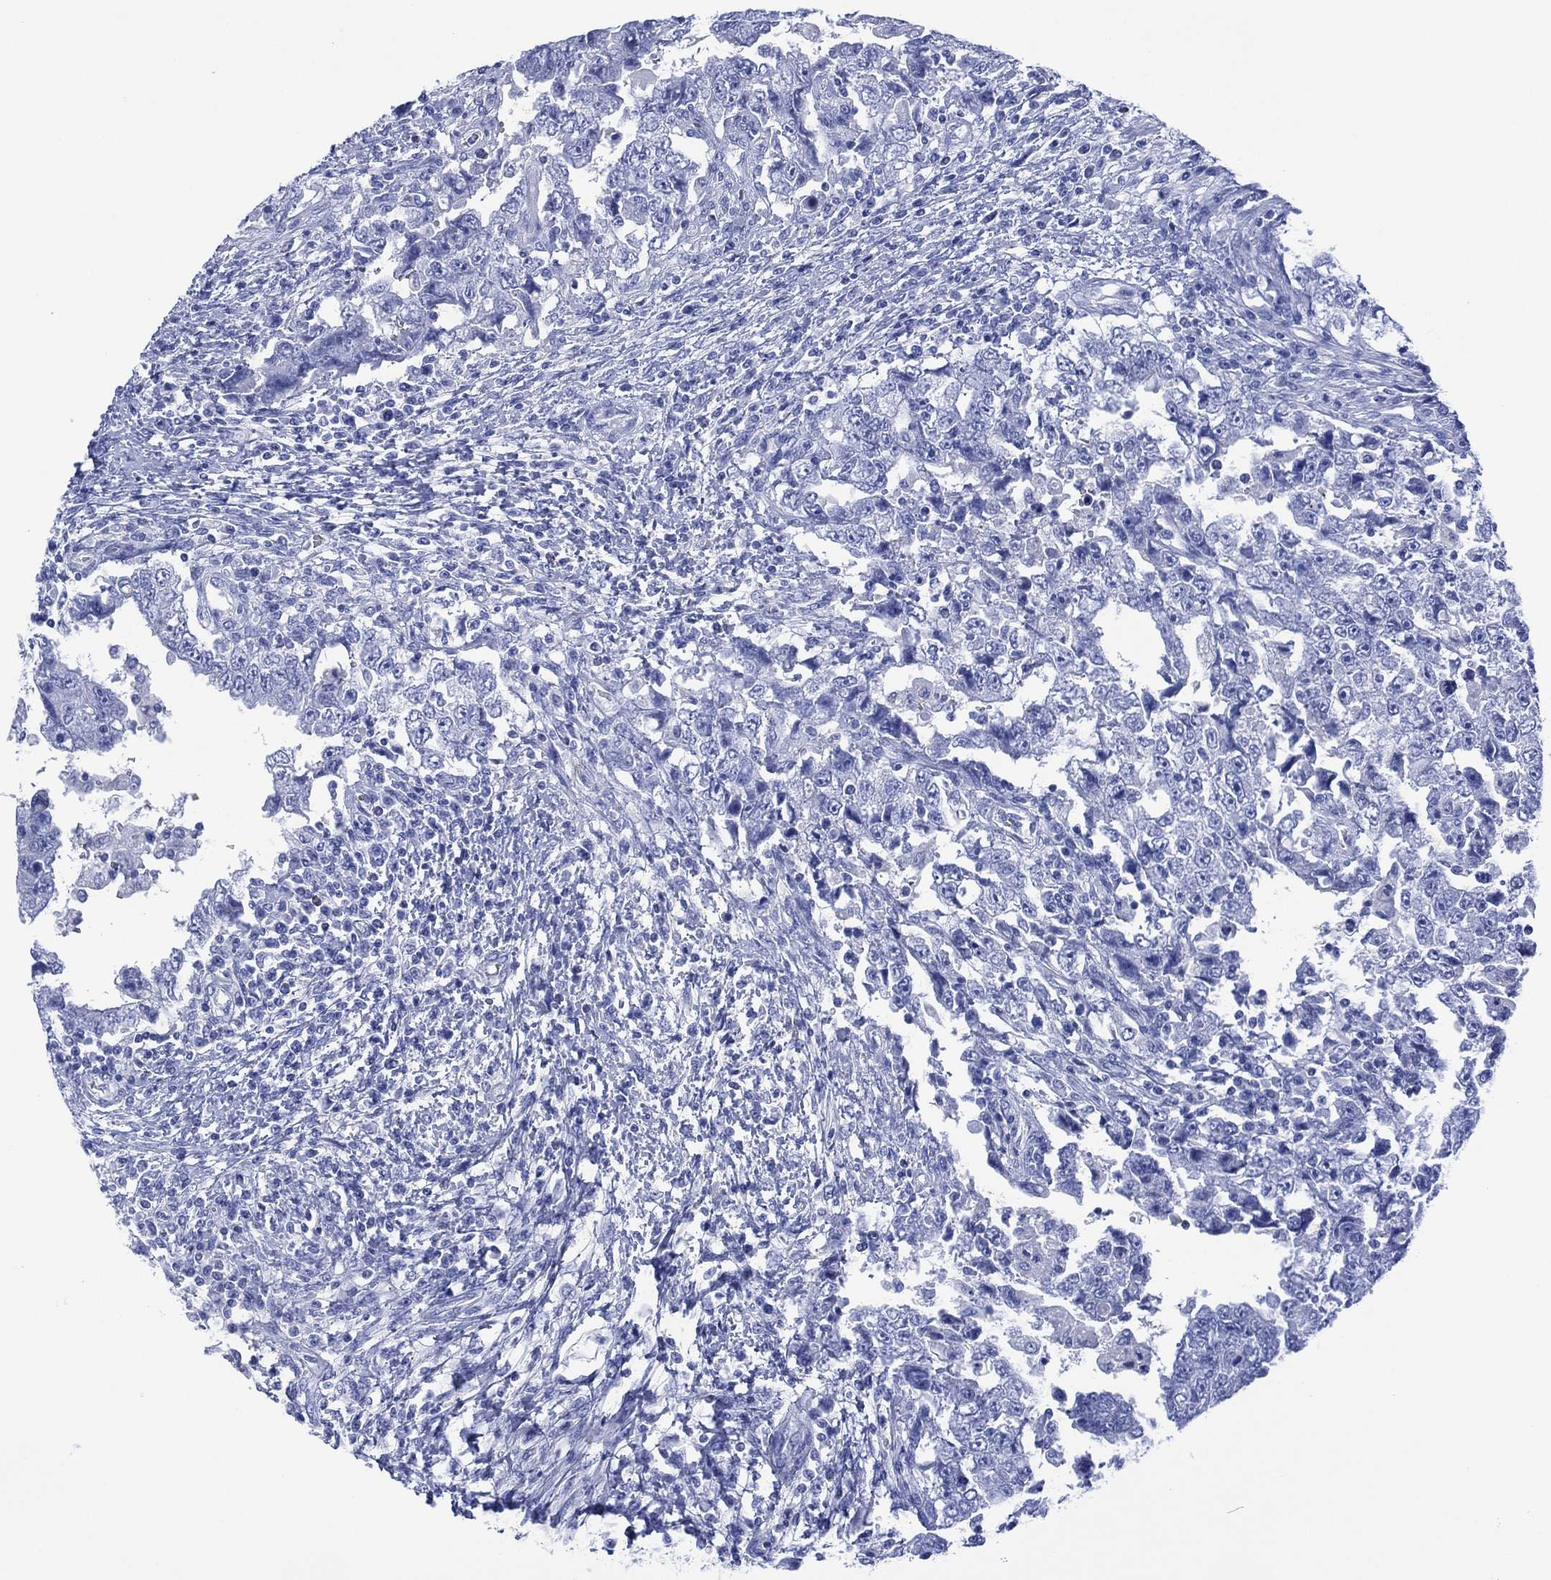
{"staining": {"intensity": "negative", "quantity": "none", "location": "none"}, "tissue": "testis cancer", "cell_type": "Tumor cells", "image_type": "cancer", "snomed": [{"axis": "morphology", "description": "Carcinoma, Embryonal, NOS"}, {"axis": "topography", "description": "Testis"}], "caption": "Immunohistochemical staining of embryonal carcinoma (testis) demonstrates no significant staining in tumor cells.", "gene": "DPP4", "patient": {"sex": "male", "age": 26}}